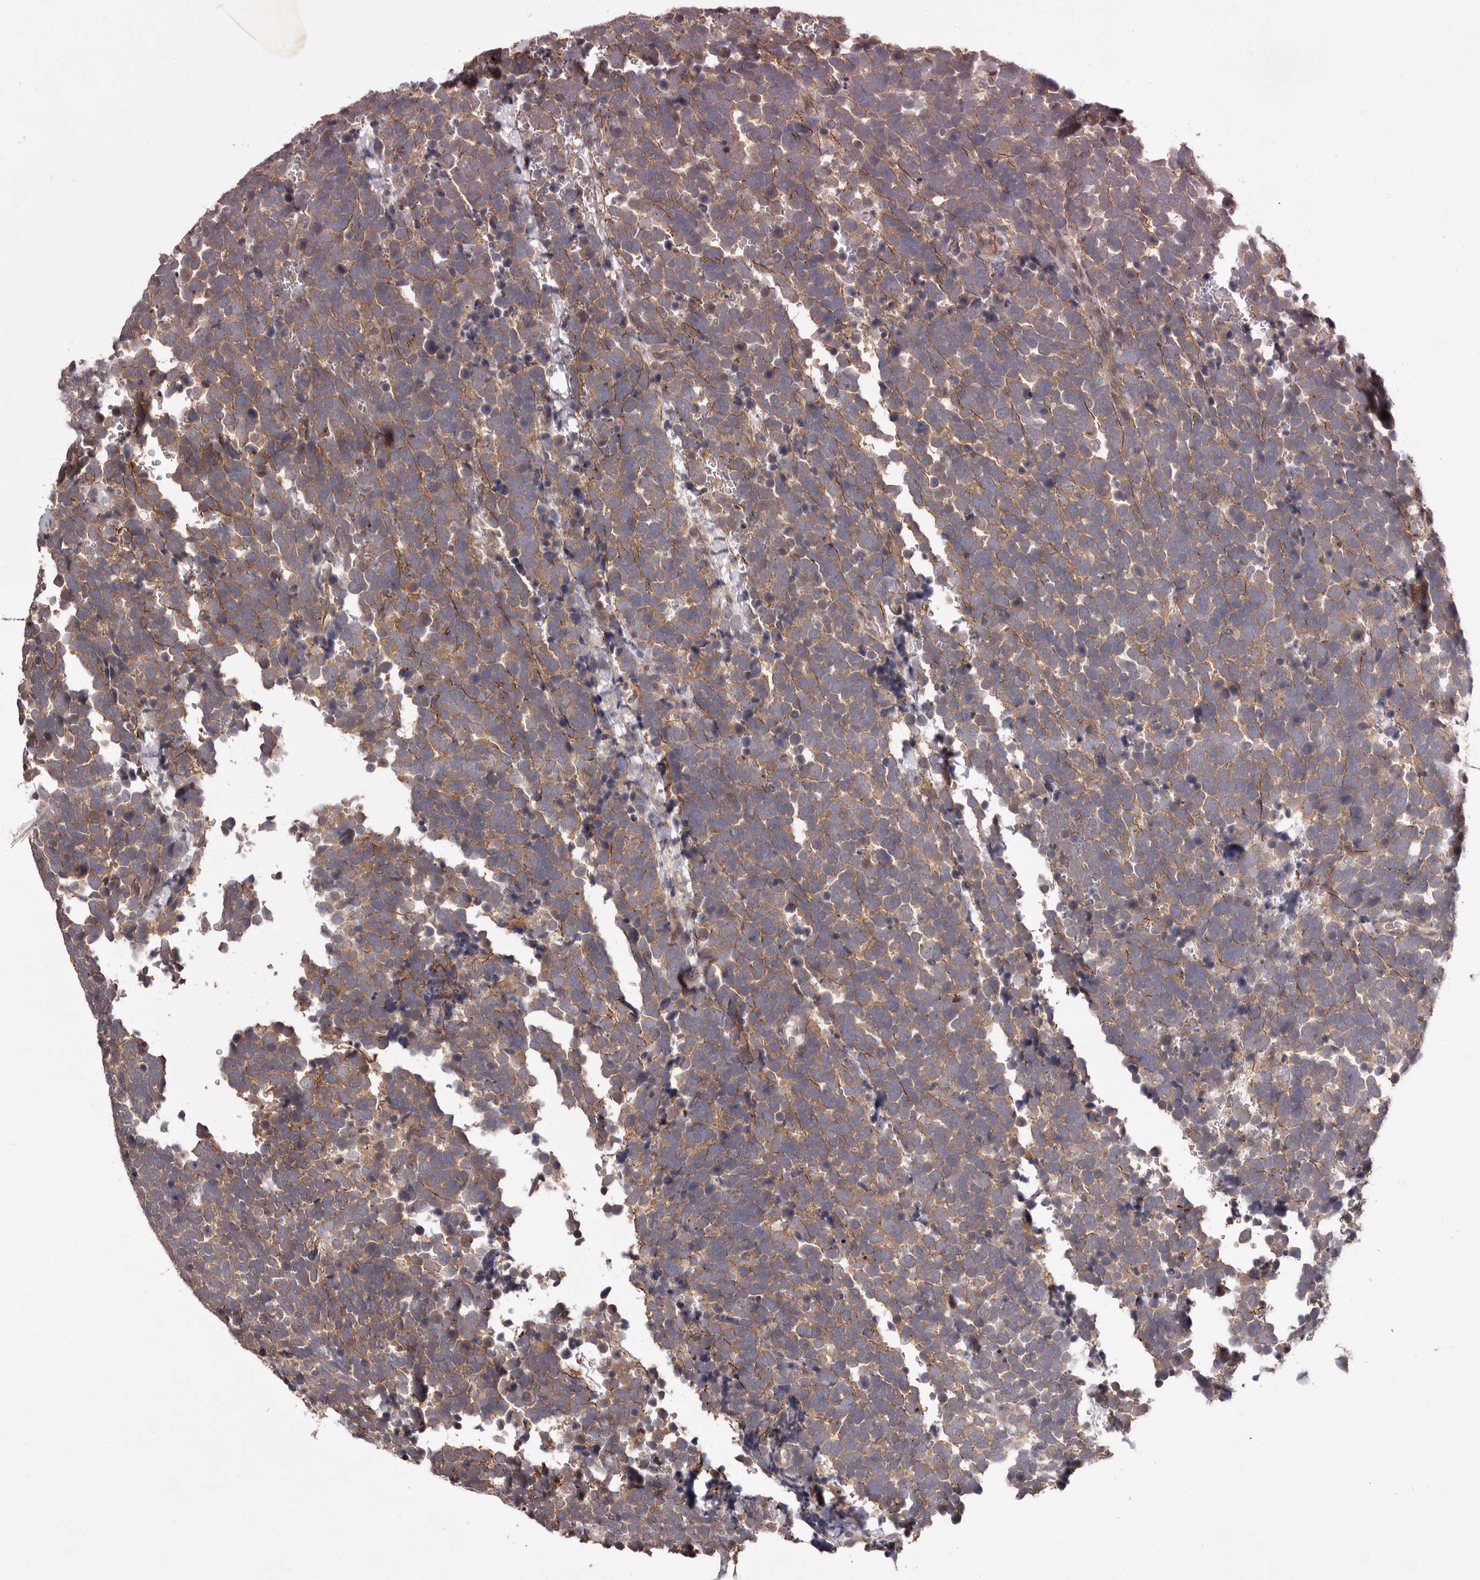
{"staining": {"intensity": "moderate", "quantity": ">75%", "location": "cytoplasmic/membranous"}, "tissue": "urothelial cancer", "cell_type": "Tumor cells", "image_type": "cancer", "snomed": [{"axis": "morphology", "description": "Urothelial carcinoma, High grade"}, {"axis": "topography", "description": "Urinary bladder"}], "caption": "An IHC micrograph of neoplastic tissue is shown. Protein staining in brown highlights moderate cytoplasmic/membranous positivity in urothelial cancer within tumor cells.", "gene": "HBS1L", "patient": {"sex": "female", "age": 82}}